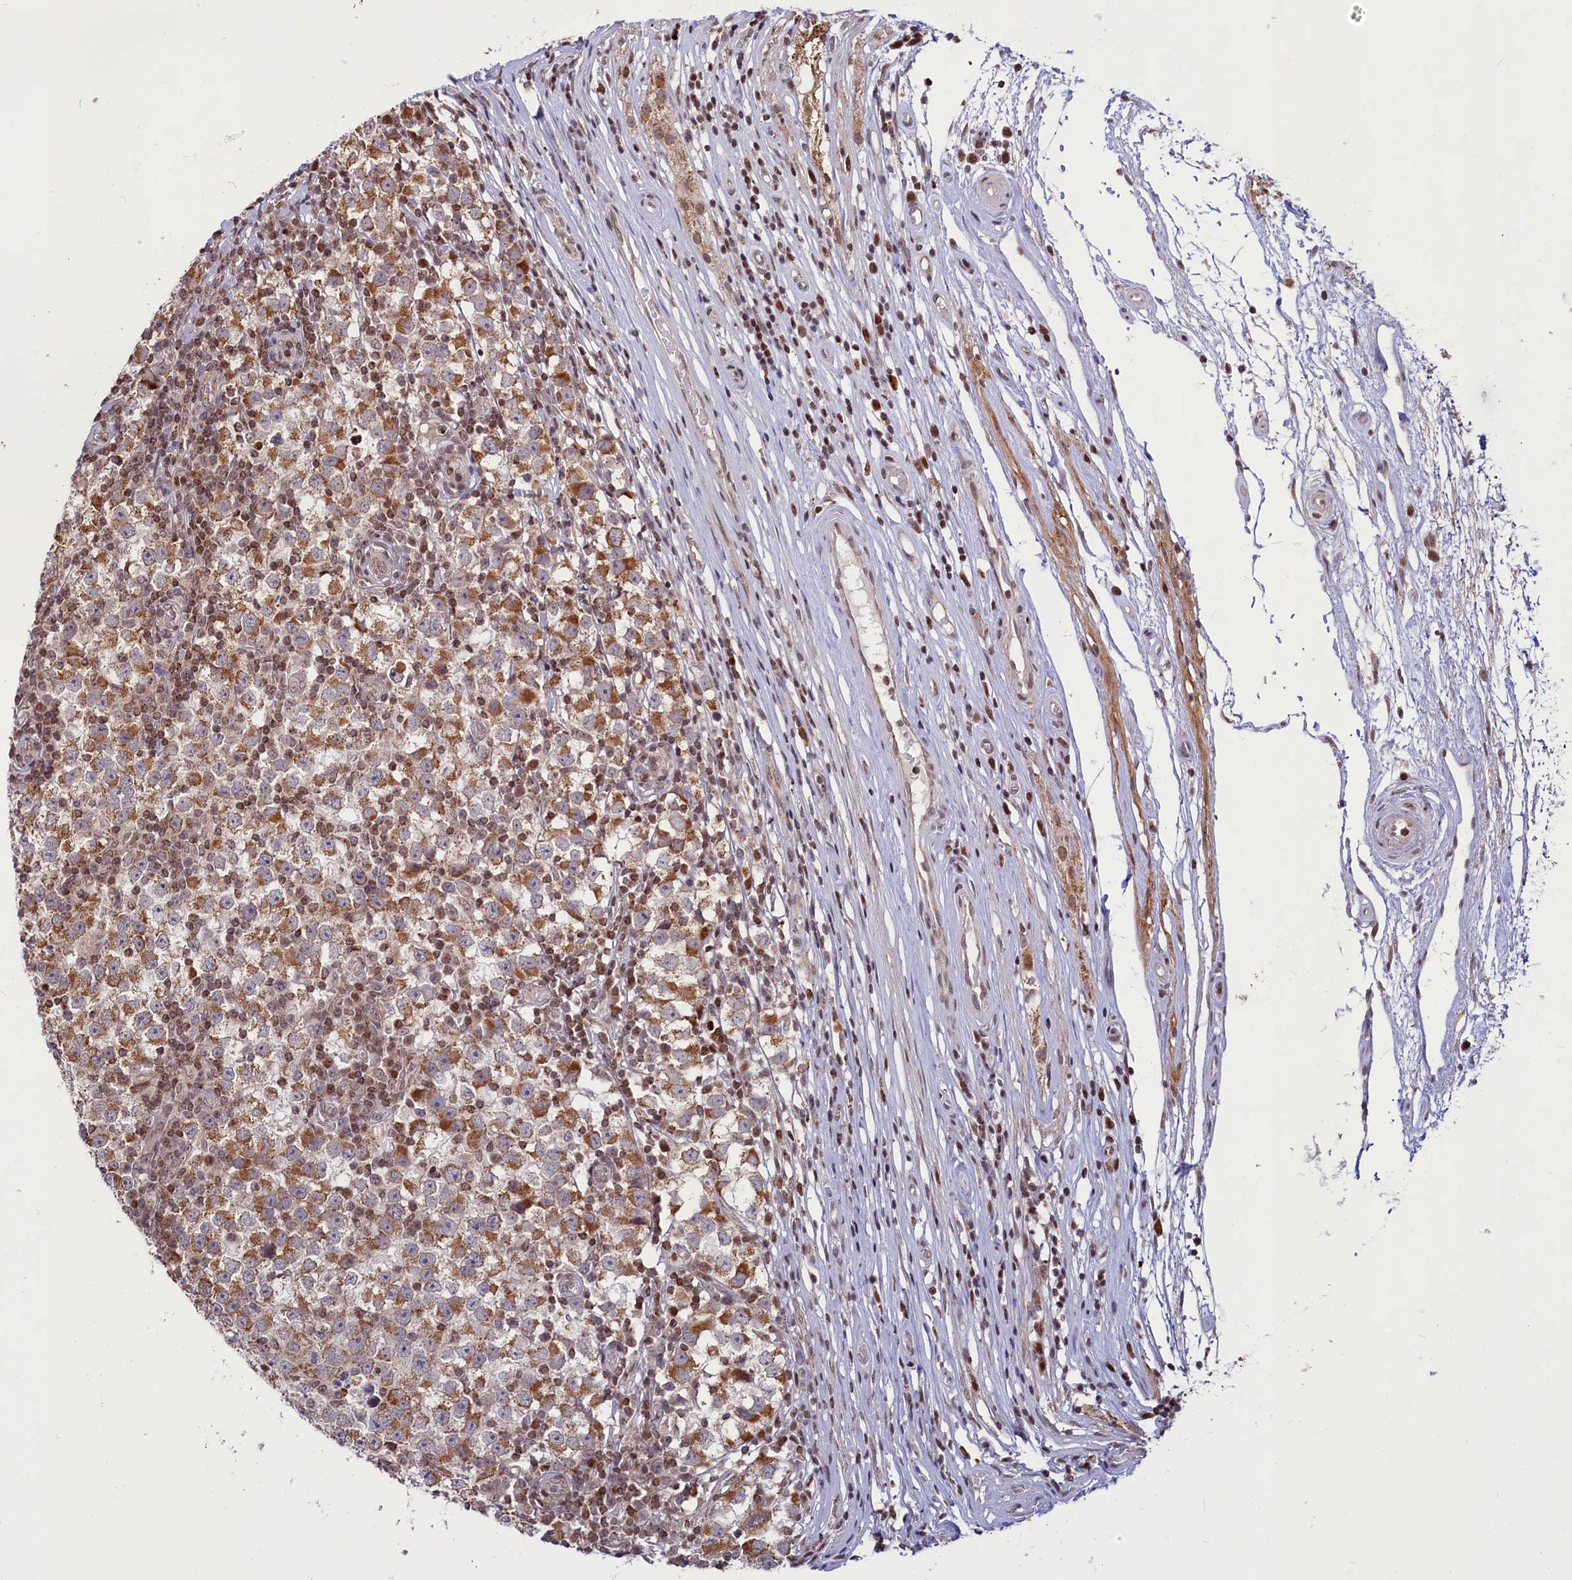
{"staining": {"intensity": "moderate", "quantity": ">75%", "location": "cytoplasmic/membranous"}, "tissue": "testis cancer", "cell_type": "Tumor cells", "image_type": "cancer", "snomed": [{"axis": "morphology", "description": "Seminoma, NOS"}, {"axis": "topography", "description": "Testis"}], "caption": "Immunohistochemistry (IHC) of human testis cancer (seminoma) exhibits medium levels of moderate cytoplasmic/membranous positivity in approximately >75% of tumor cells.", "gene": "PHC3", "patient": {"sex": "male", "age": 65}}